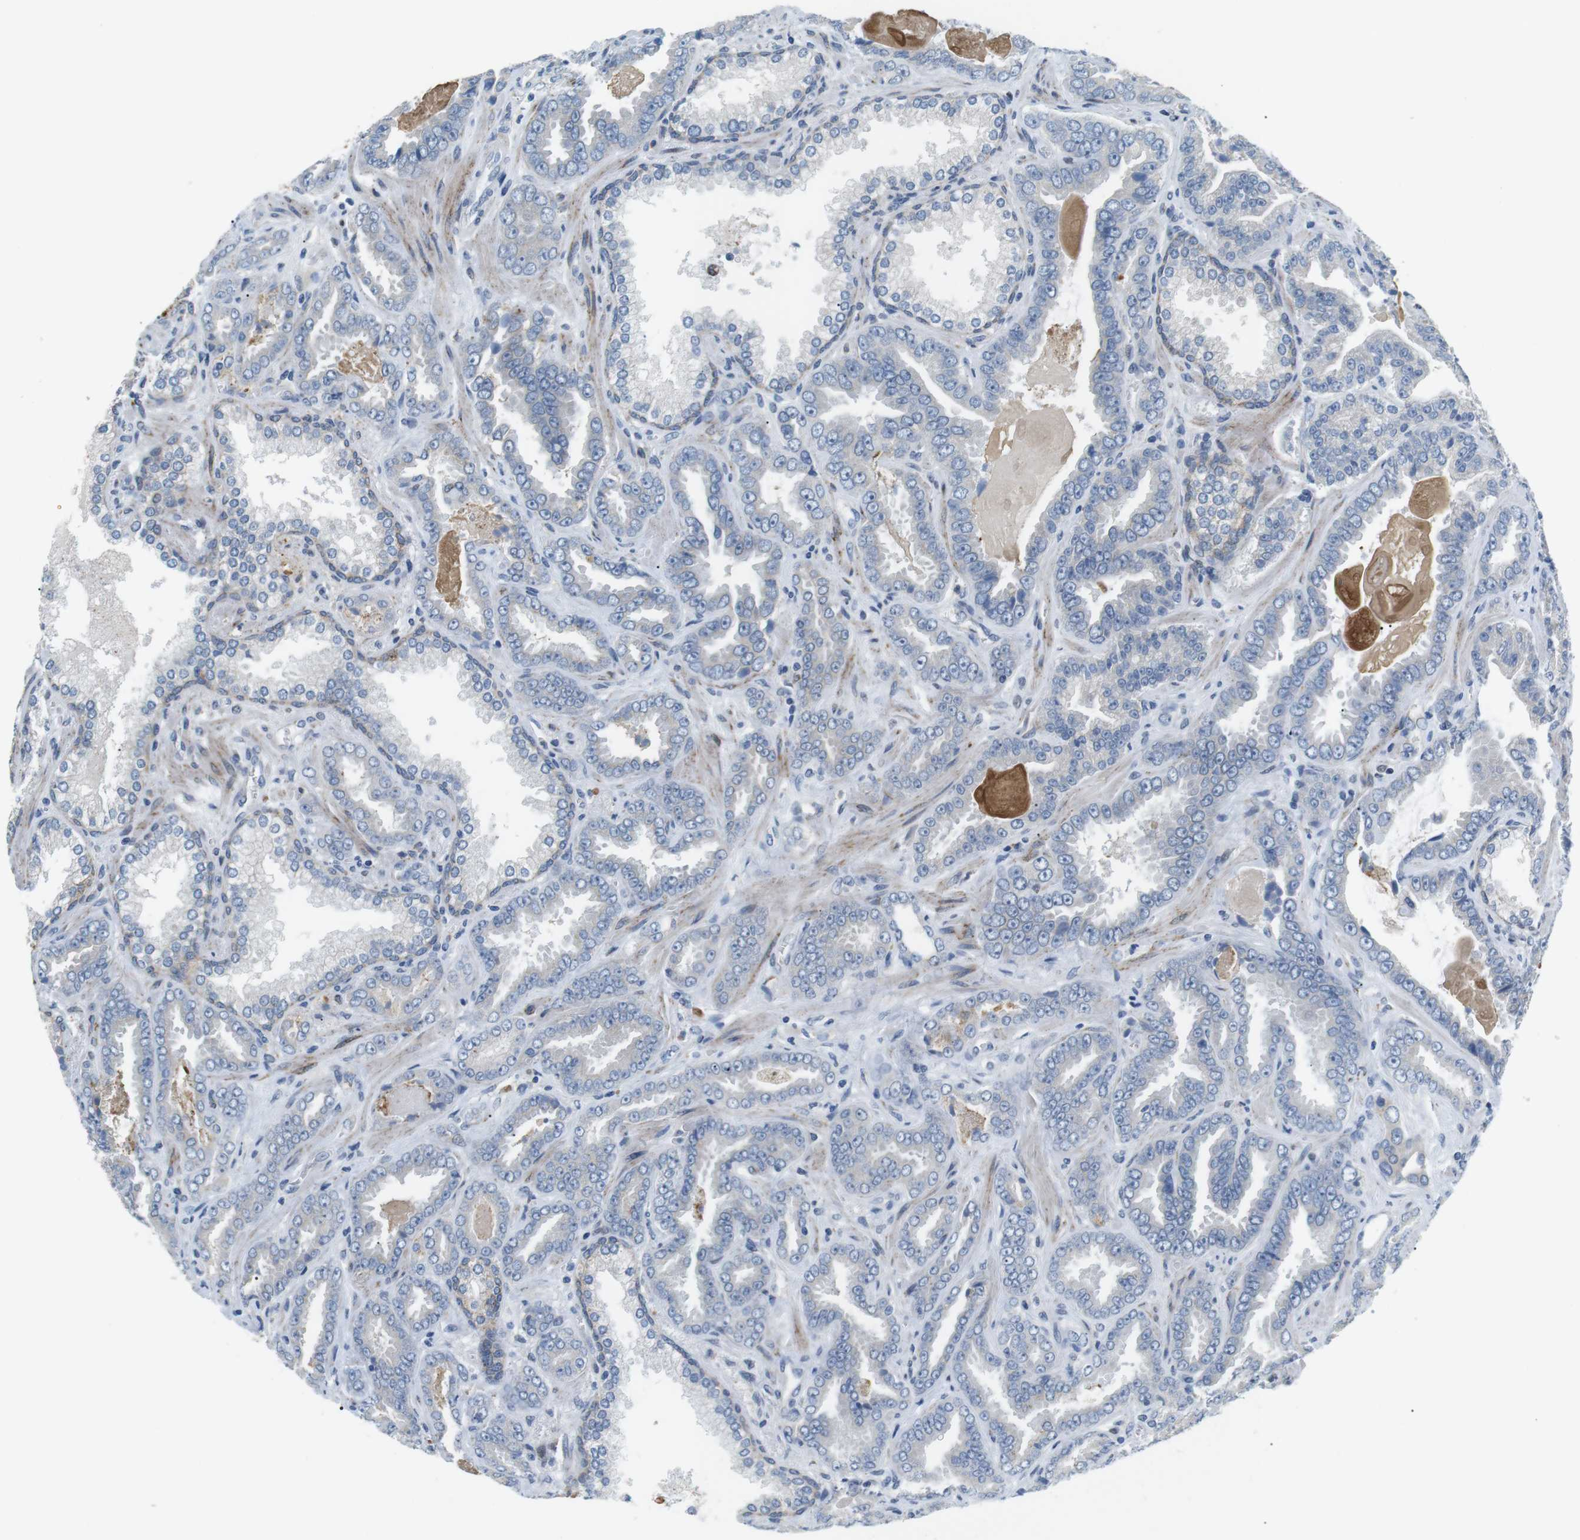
{"staining": {"intensity": "negative", "quantity": "none", "location": "none"}, "tissue": "prostate cancer", "cell_type": "Tumor cells", "image_type": "cancer", "snomed": [{"axis": "morphology", "description": "Adenocarcinoma, Low grade"}, {"axis": "topography", "description": "Prostate"}], "caption": "Immunohistochemistry of human prostate cancer (low-grade adenocarcinoma) displays no staining in tumor cells.", "gene": "CD300E", "patient": {"sex": "male", "age": 60}}